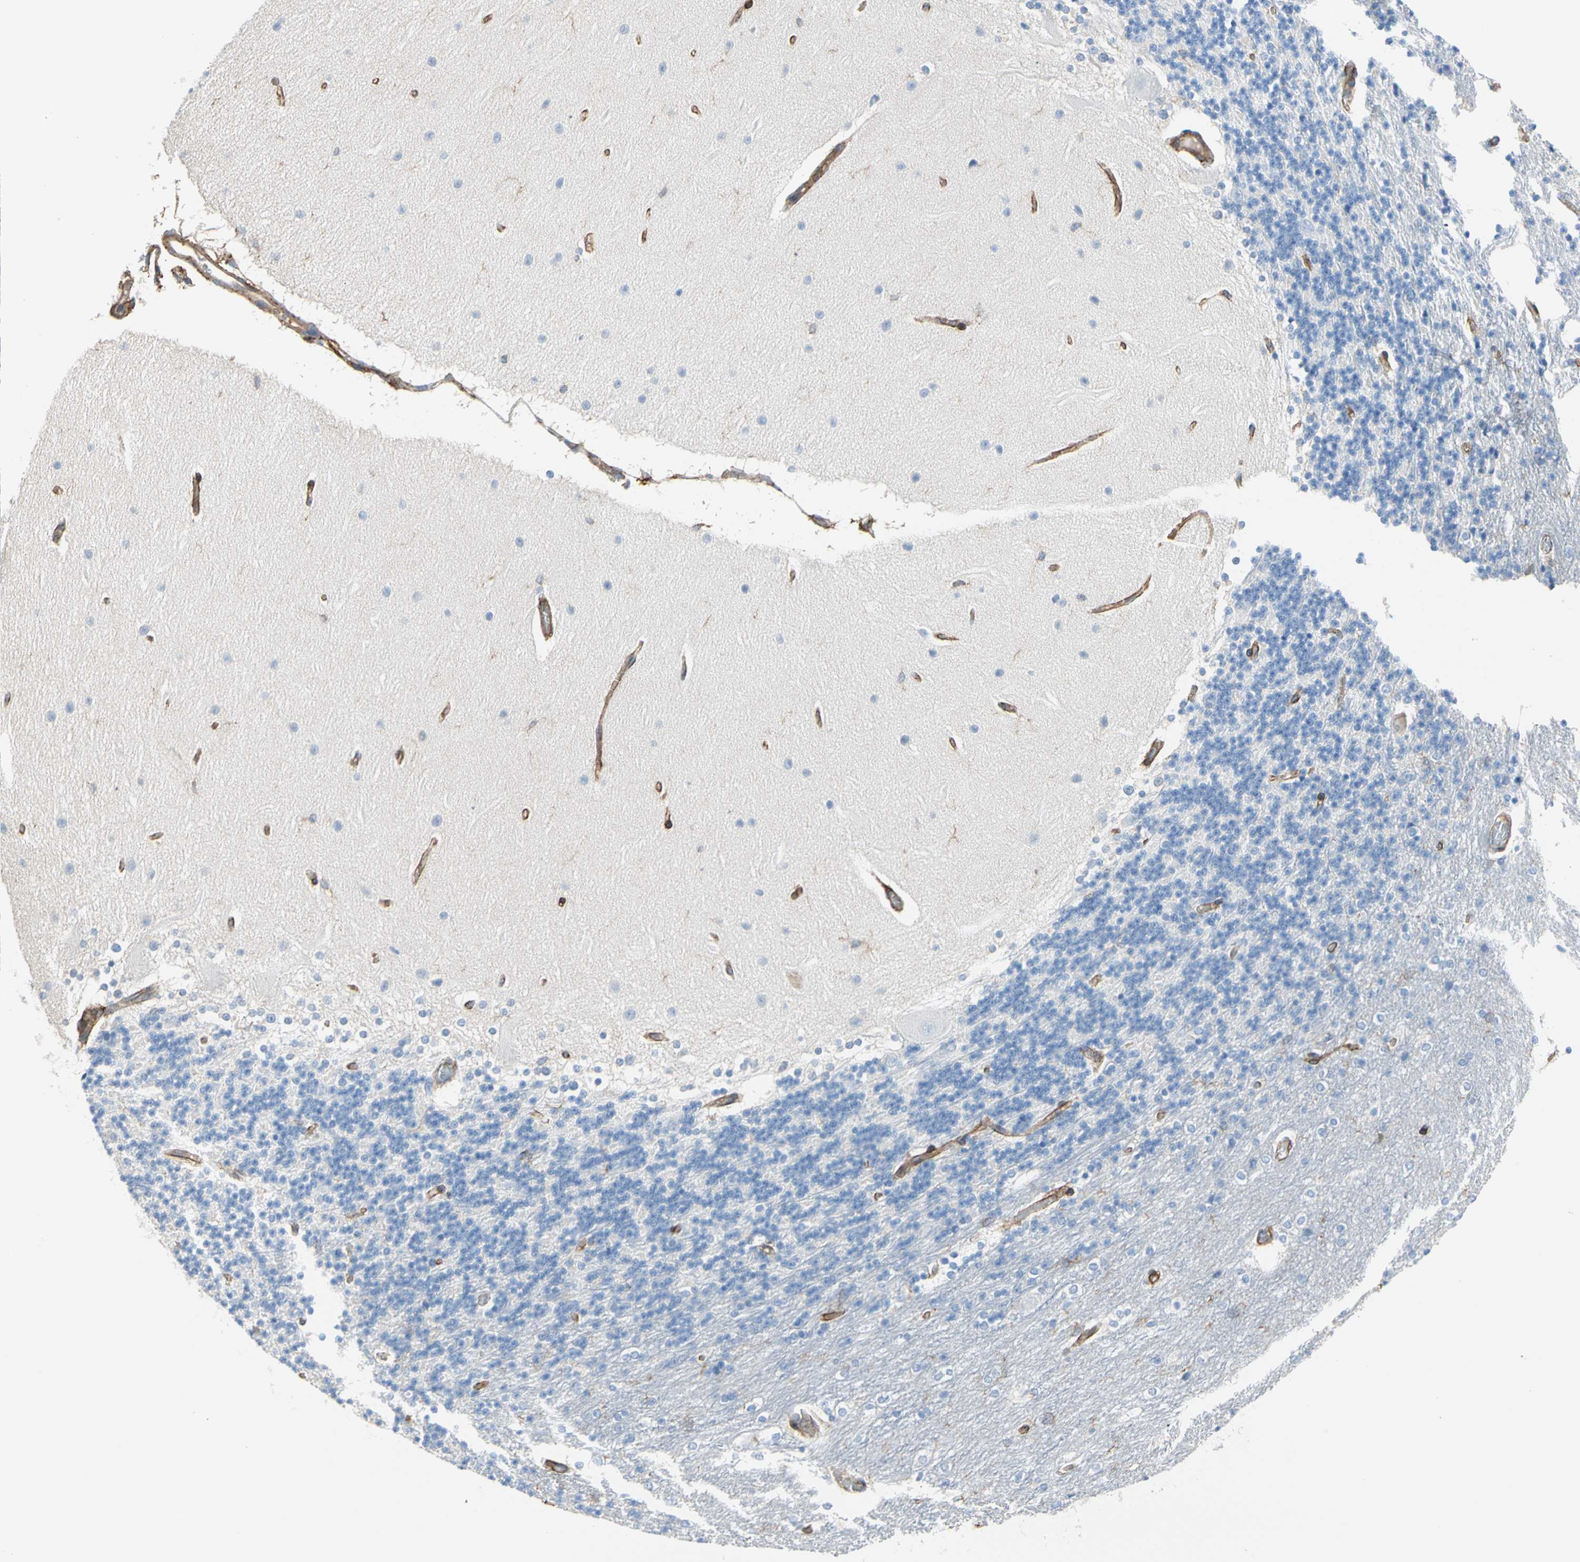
{"staining": {"intensity": "negative", "quantity": "none", "location": "none"}, "tissue": "cerebellum", "cell_type": "Cells in granular layer", "image_type": "normal", "snomed": [{"axis": "morphology", "description": "Normal tissue, NOS"}, {"axis": "topography", "description": "Cerebellum"}], "caption": "Cells in granular layer are negative for brown protein staining in normal cerebellum. Nuclei are stained in blue.", "gene": "EPB41L2", "patient": {"sex": "female", "age": 54}}